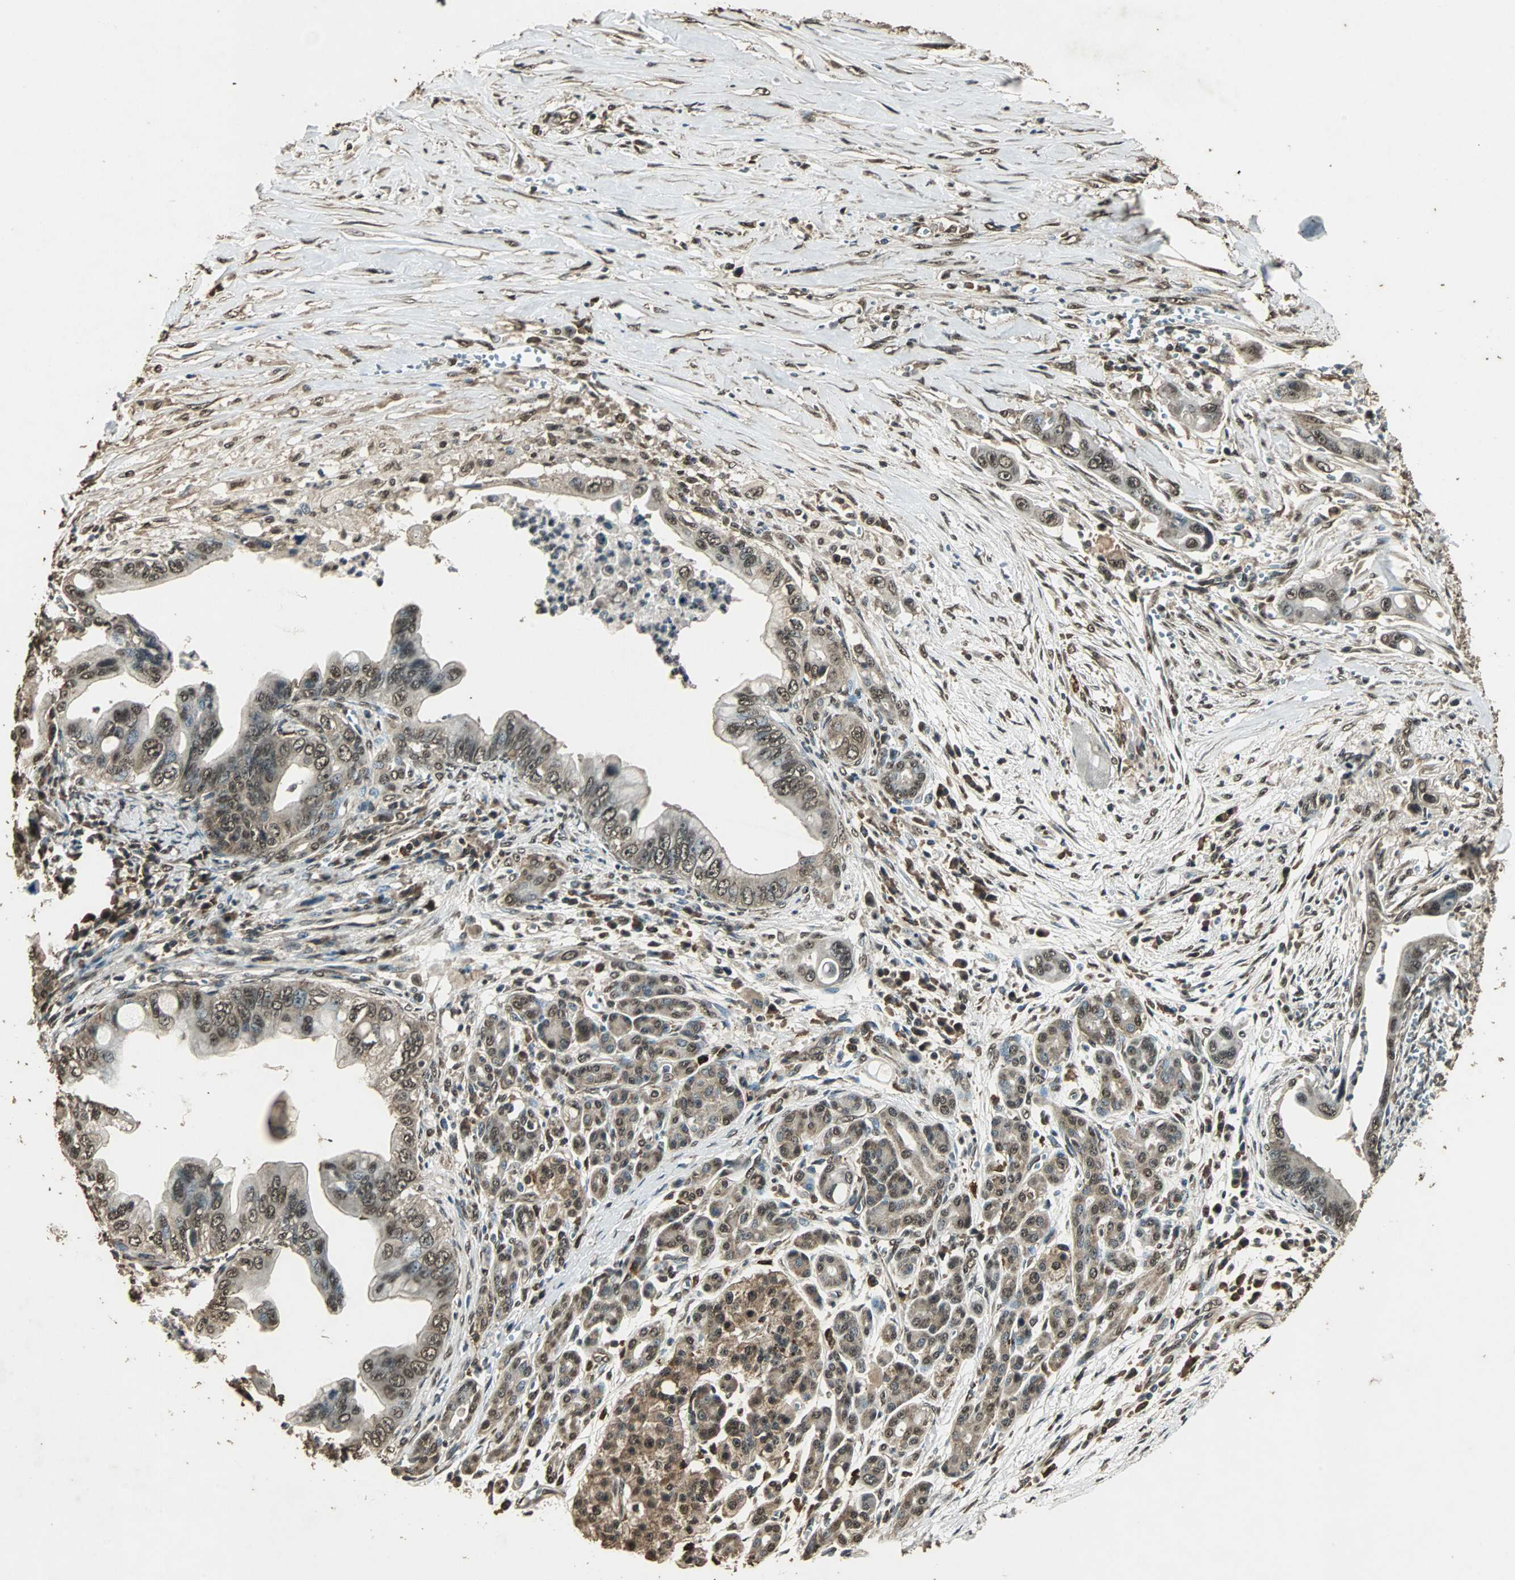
{"staining": {"intensity": "moderate", "quantity": ">75%", "location": "cytoplasmic/membranous,nuclear"}, "tissue": "pancreatic cancer", "cell_type": "Tumor cells", "image_type": "cancer", "snomed": [{"axis": "morphology", "description": "Adenocarcinoma, NOS"}, {"axis": "topography", "description": "Pancreas"}], "caption": "The immunohistochemical stain highlights moderate cytoplasmic/membranous and nuclear staining in tumor cells of adenocarcinoma (pancreatic) tissue.", "gene": "PPP1R13B", "patient": {"sex": "male", "age": 59}}